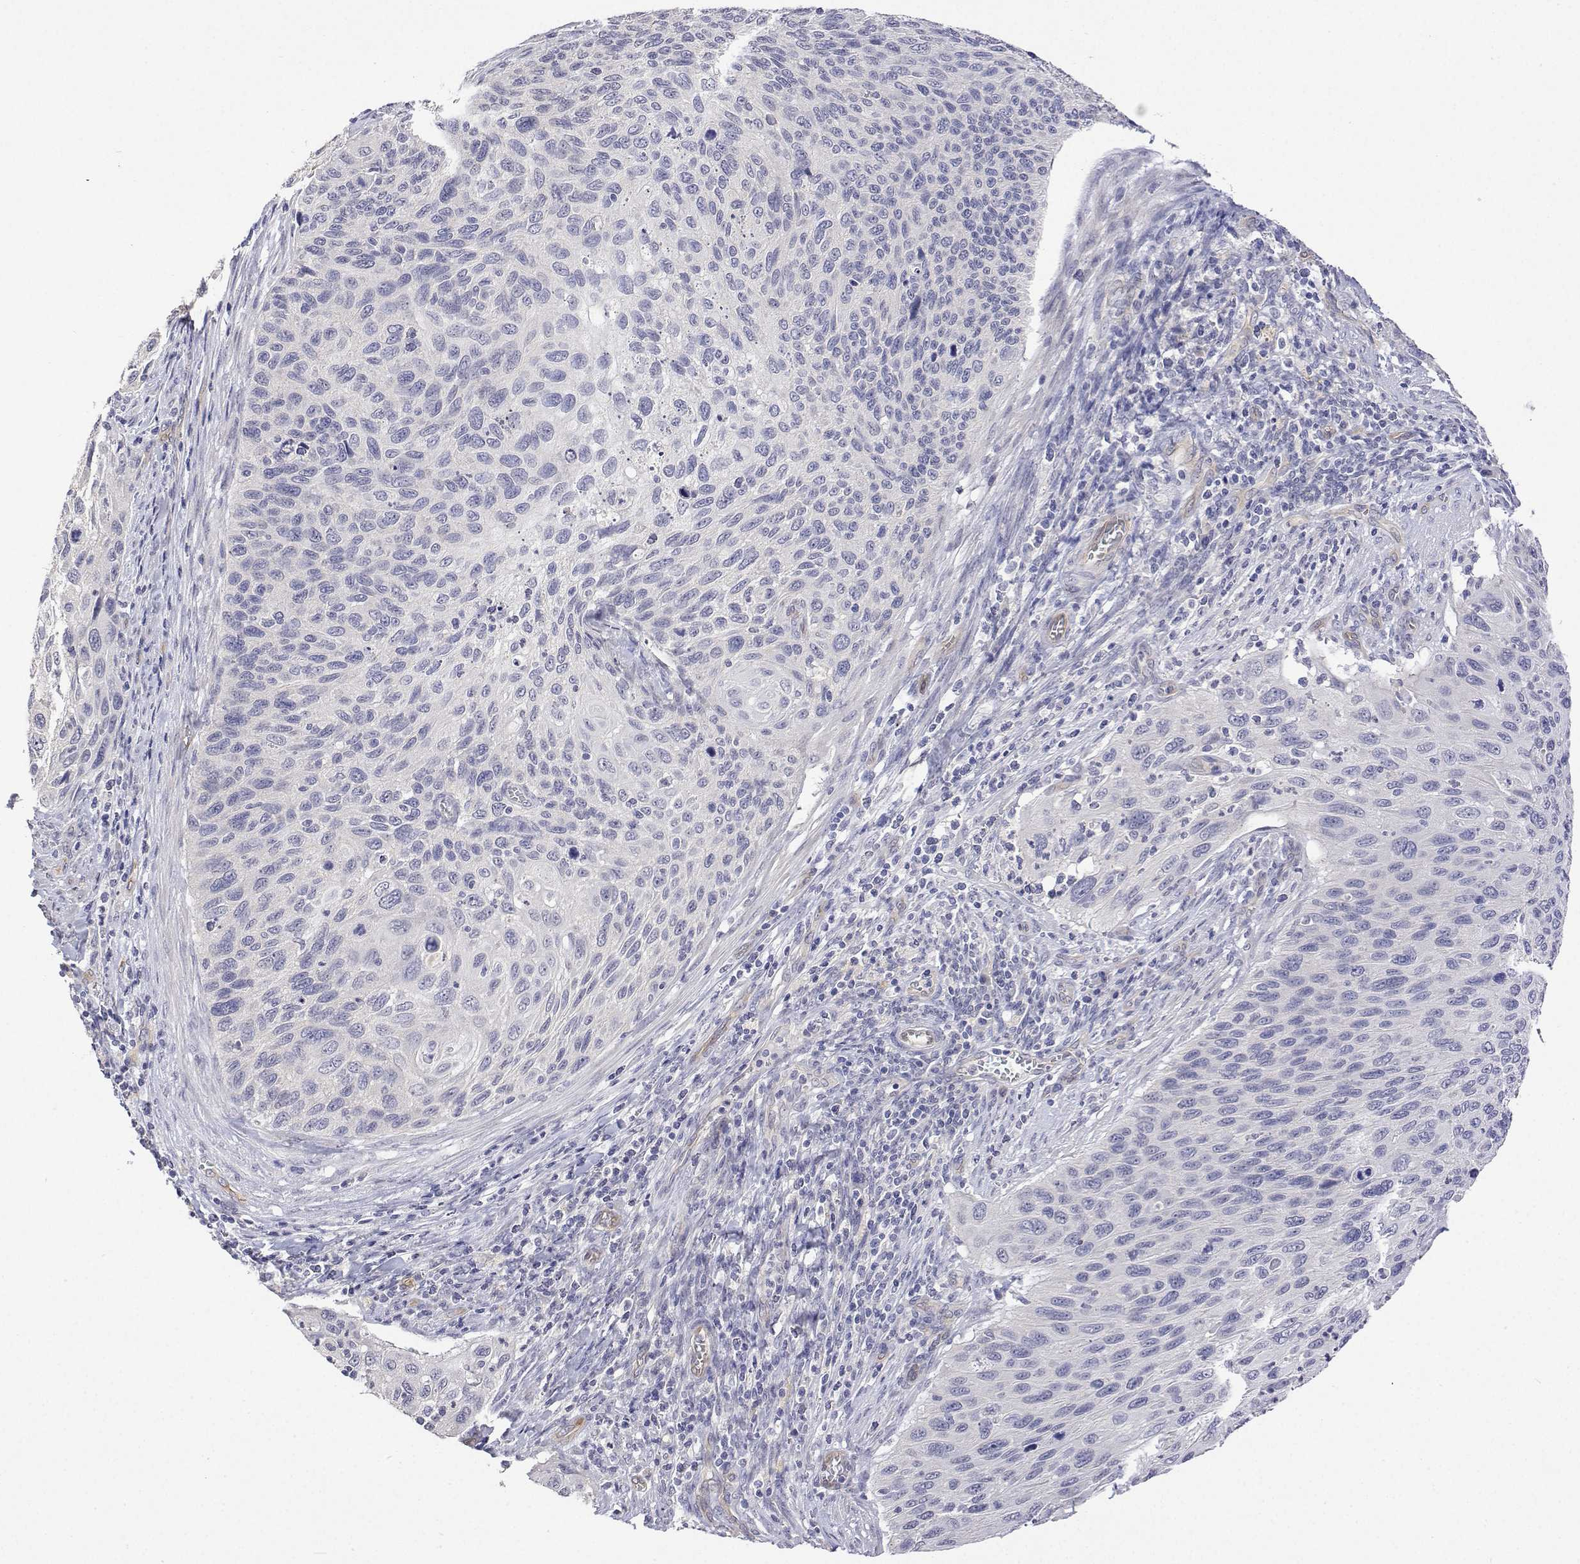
{"staining": {"intensity": "negative", "quantity": "none", "location": "none"}, "tissue": "cervical cancer", "cell_type": "Tumor cells", "image_type": "cancer", "snomed": [{"axis": "morphology", "description": "Squamous cell carcinoma, NOS"}, {"axis": "topography", "description": "Cervix"}], "caption": "Immunohistochemistry of cervical squamous cell carcinoma exhibits no staining in tumor cells. (DAB immunohistochemistry (IHC) with hematoxylin counter stain).", "gene": "PLCB1", "patient": {"sex": "female", "age": 70}}